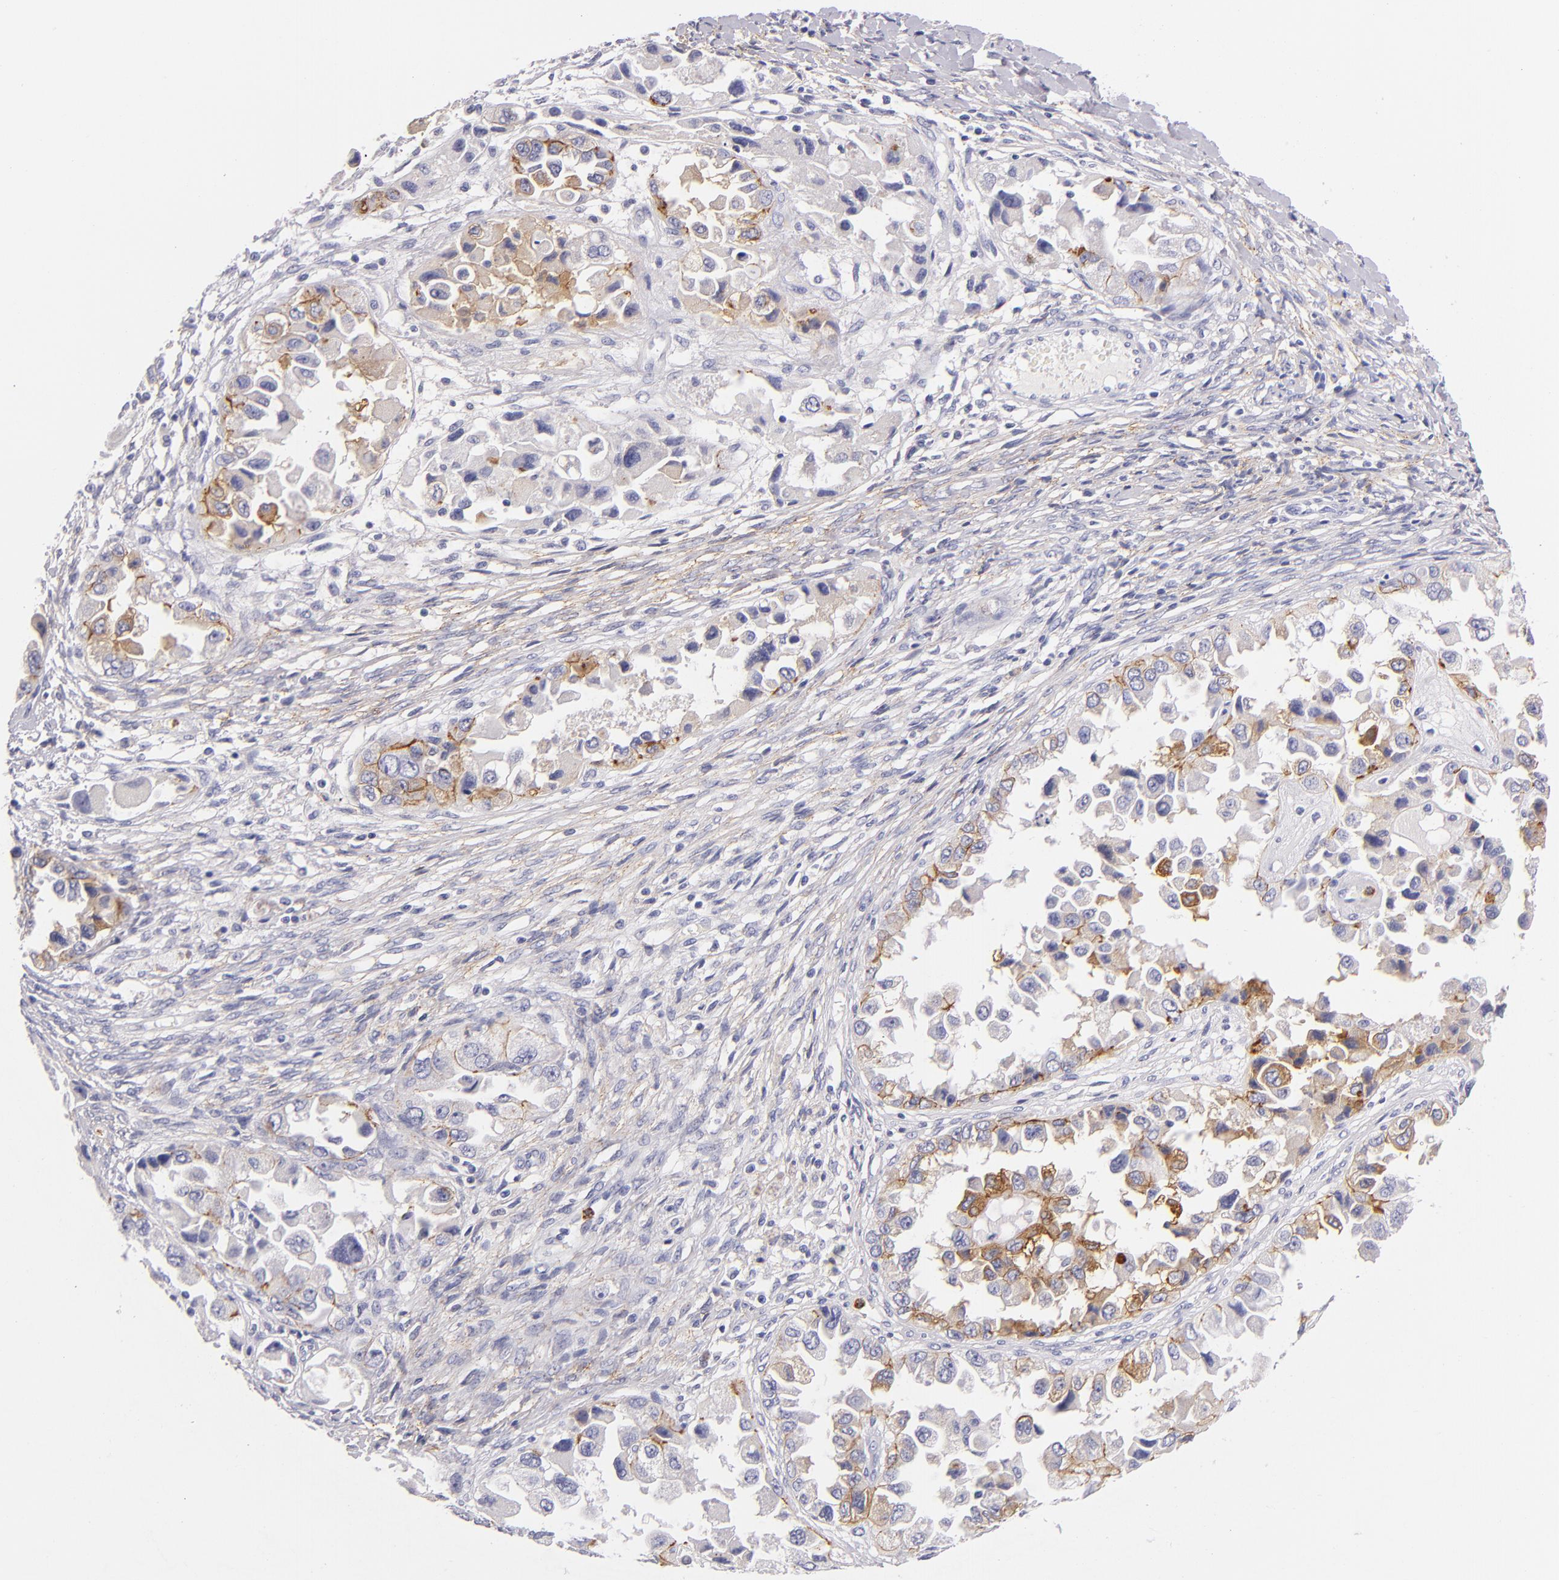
{"staining": {"intensity": "moderate", "quantity": "25%-75%", "location": "cytoplasmic/membranous"}, "tissue": "ovarian cancer", "cell_type": "Tumor cells", "image_type": "cancer", "snomed": [{"axis": "morphology", "description": "Cystadenocarcinoma, serous, NOS"}, {"axis": "topography", "description": "Ovary"}], "caption": "The micrograph exhibits staining of ovarian serous cystadenocarcinoma, revealing moderate cytoplasmic/membranous protein expression (brown color) within tumor cells.", "gene": "CDH3", "patient": {"sex": "female", "age": 84}}